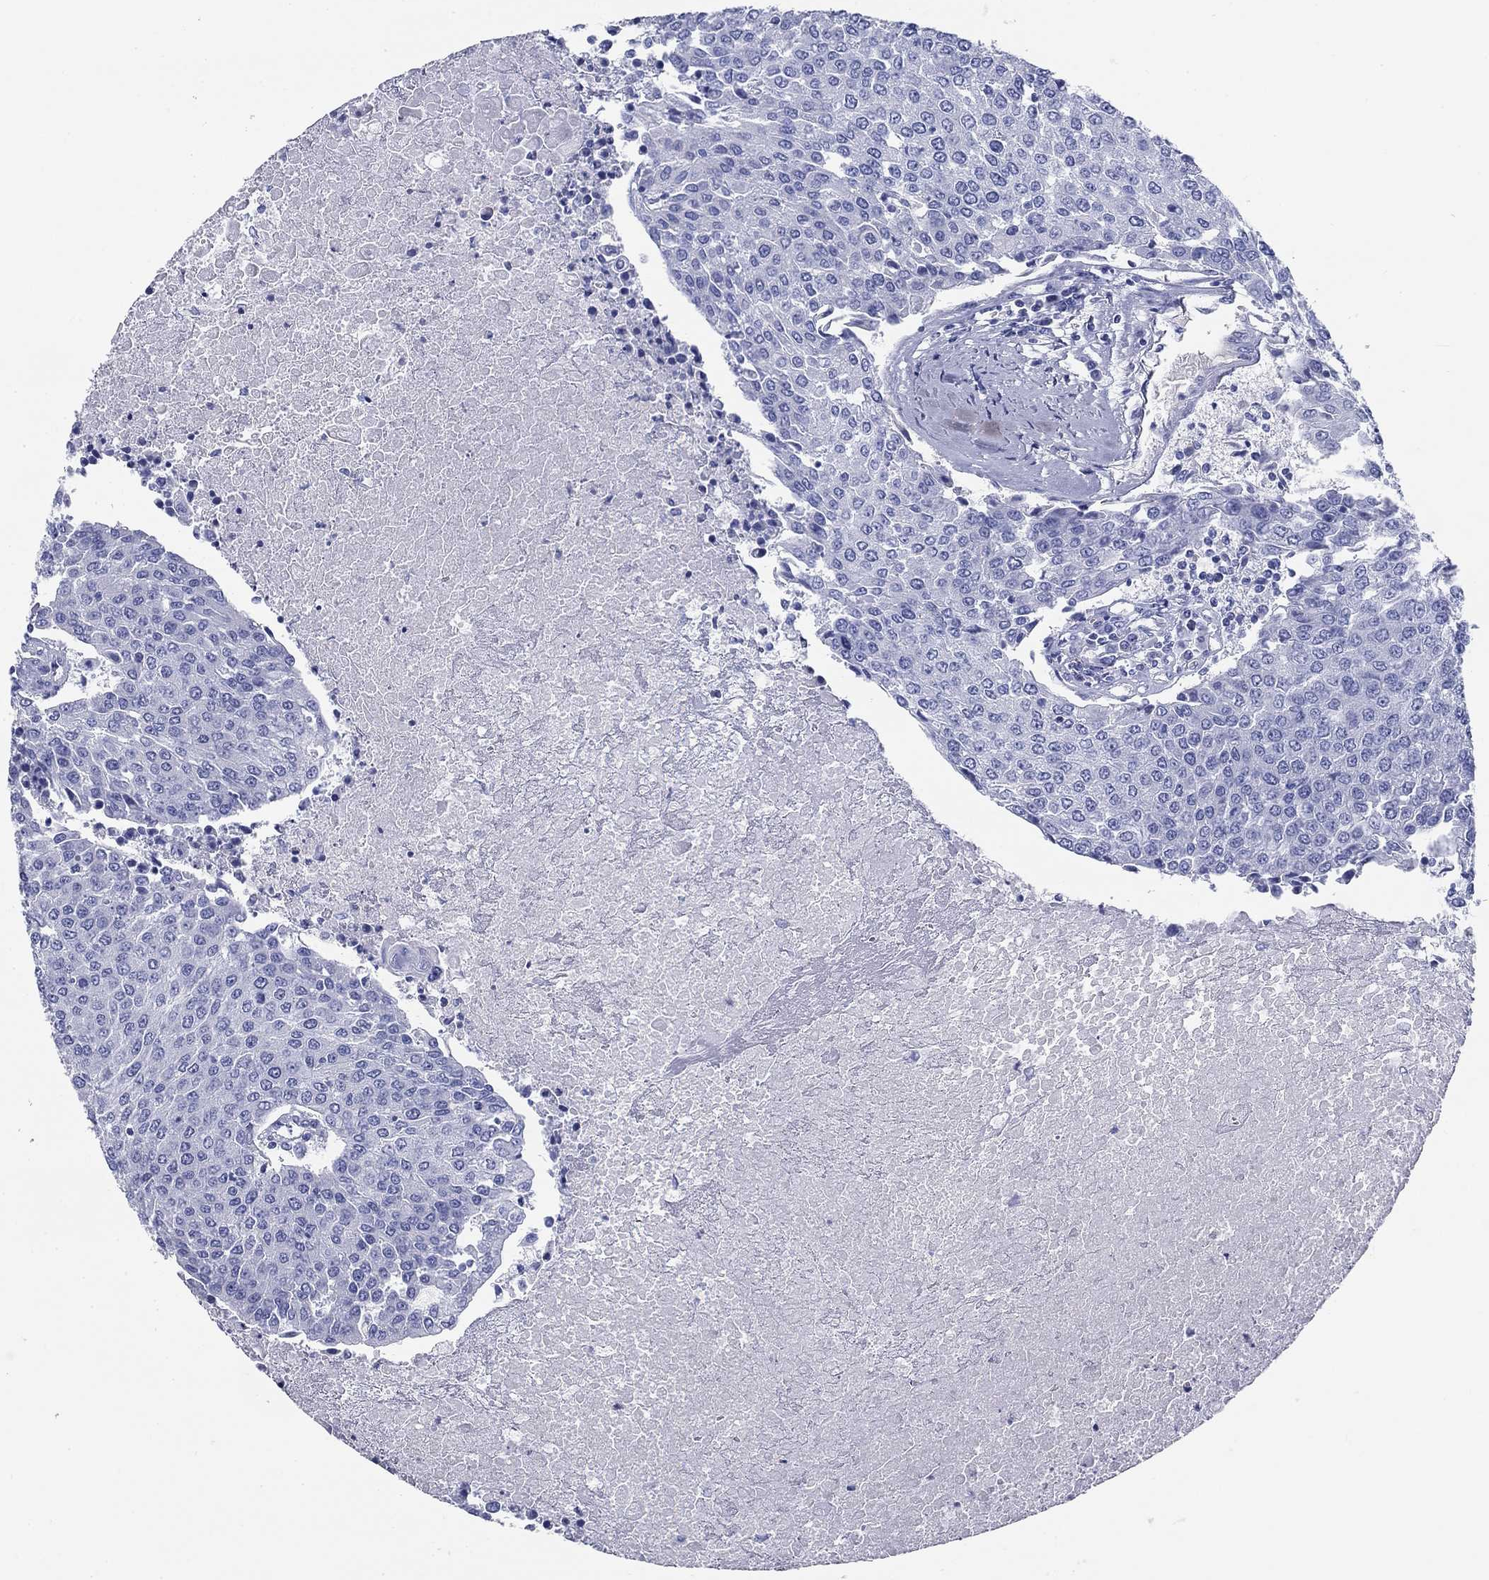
{"staining": {"intensity": "negative", "quantity": "none", "location": "none"}, "tissue": "urothelial cancer", "cell_type": "Tumor cells", "image_type": "cancer", "snomed": [{"axis": "morphology", "description": "Urothelial carcinoma, High grade"}, {"axis": "topography", "description": "Urinary bladder"}], "caption": "Immunohistochemistry micrograph of human urothelial cancer stained for a protein (brown), which exhibits no positivity in tumor cells.", "gene": "CD40LG", "patient": {"sex": "female", "age": 85}}